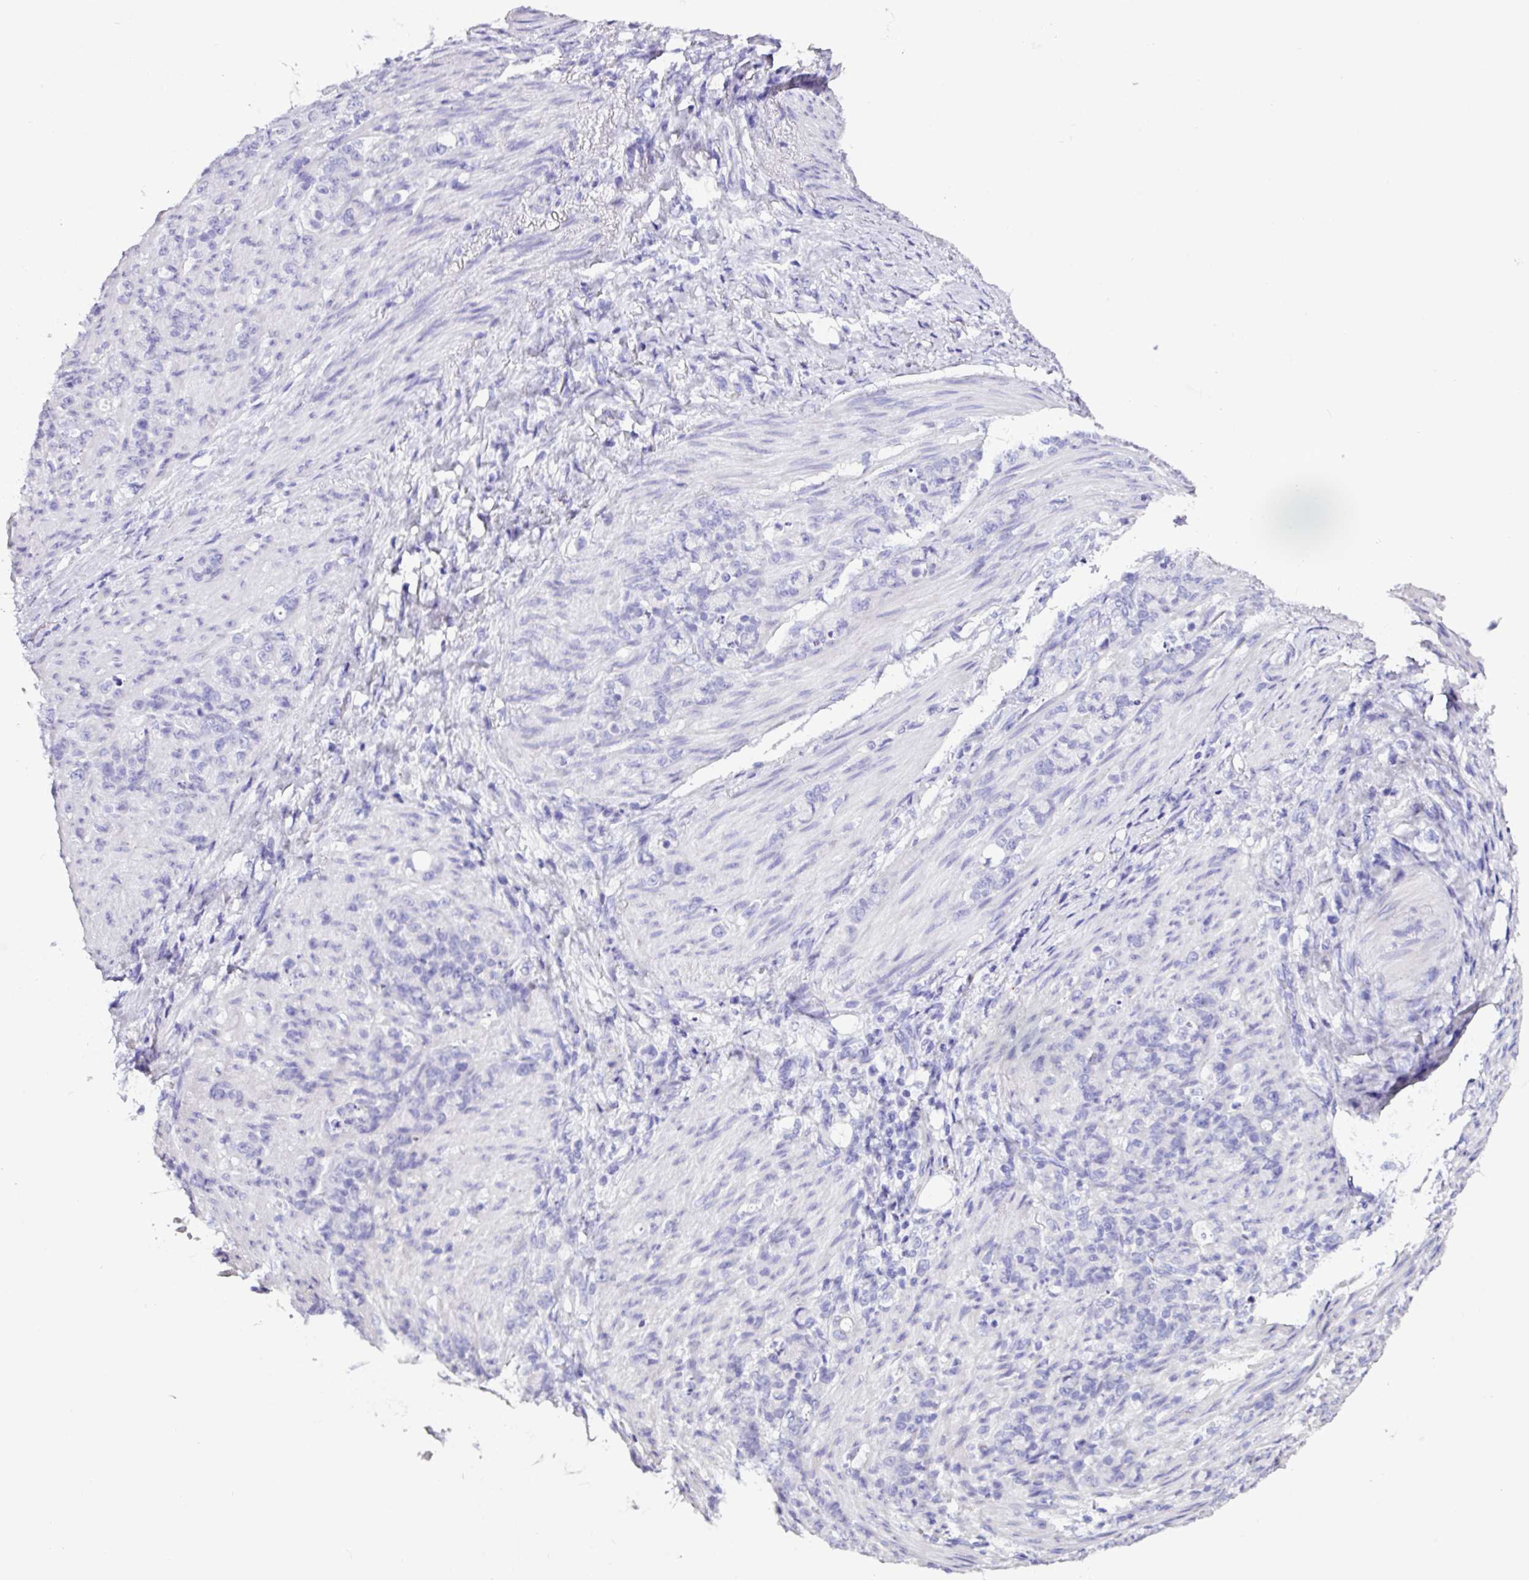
{"staining": {"intensity": "negative", "quantity": "none", "location": "none"}, "tissue": "stomach cancer", "cell_type": "Tumor cells", "image_type": "cancer", "snomed": [{"axis": "morphology", "description": "Adenocarcinoma, NOS"}, {"axis": "topography", "description": "Stomach"}], "caption": "Immunohistochemical staining of human adenocarcinoma (stomach) exhibits no significant staining in tumor cells.", "gene": "NAPSA", "patient": {"sex": "female", "age": 79}}